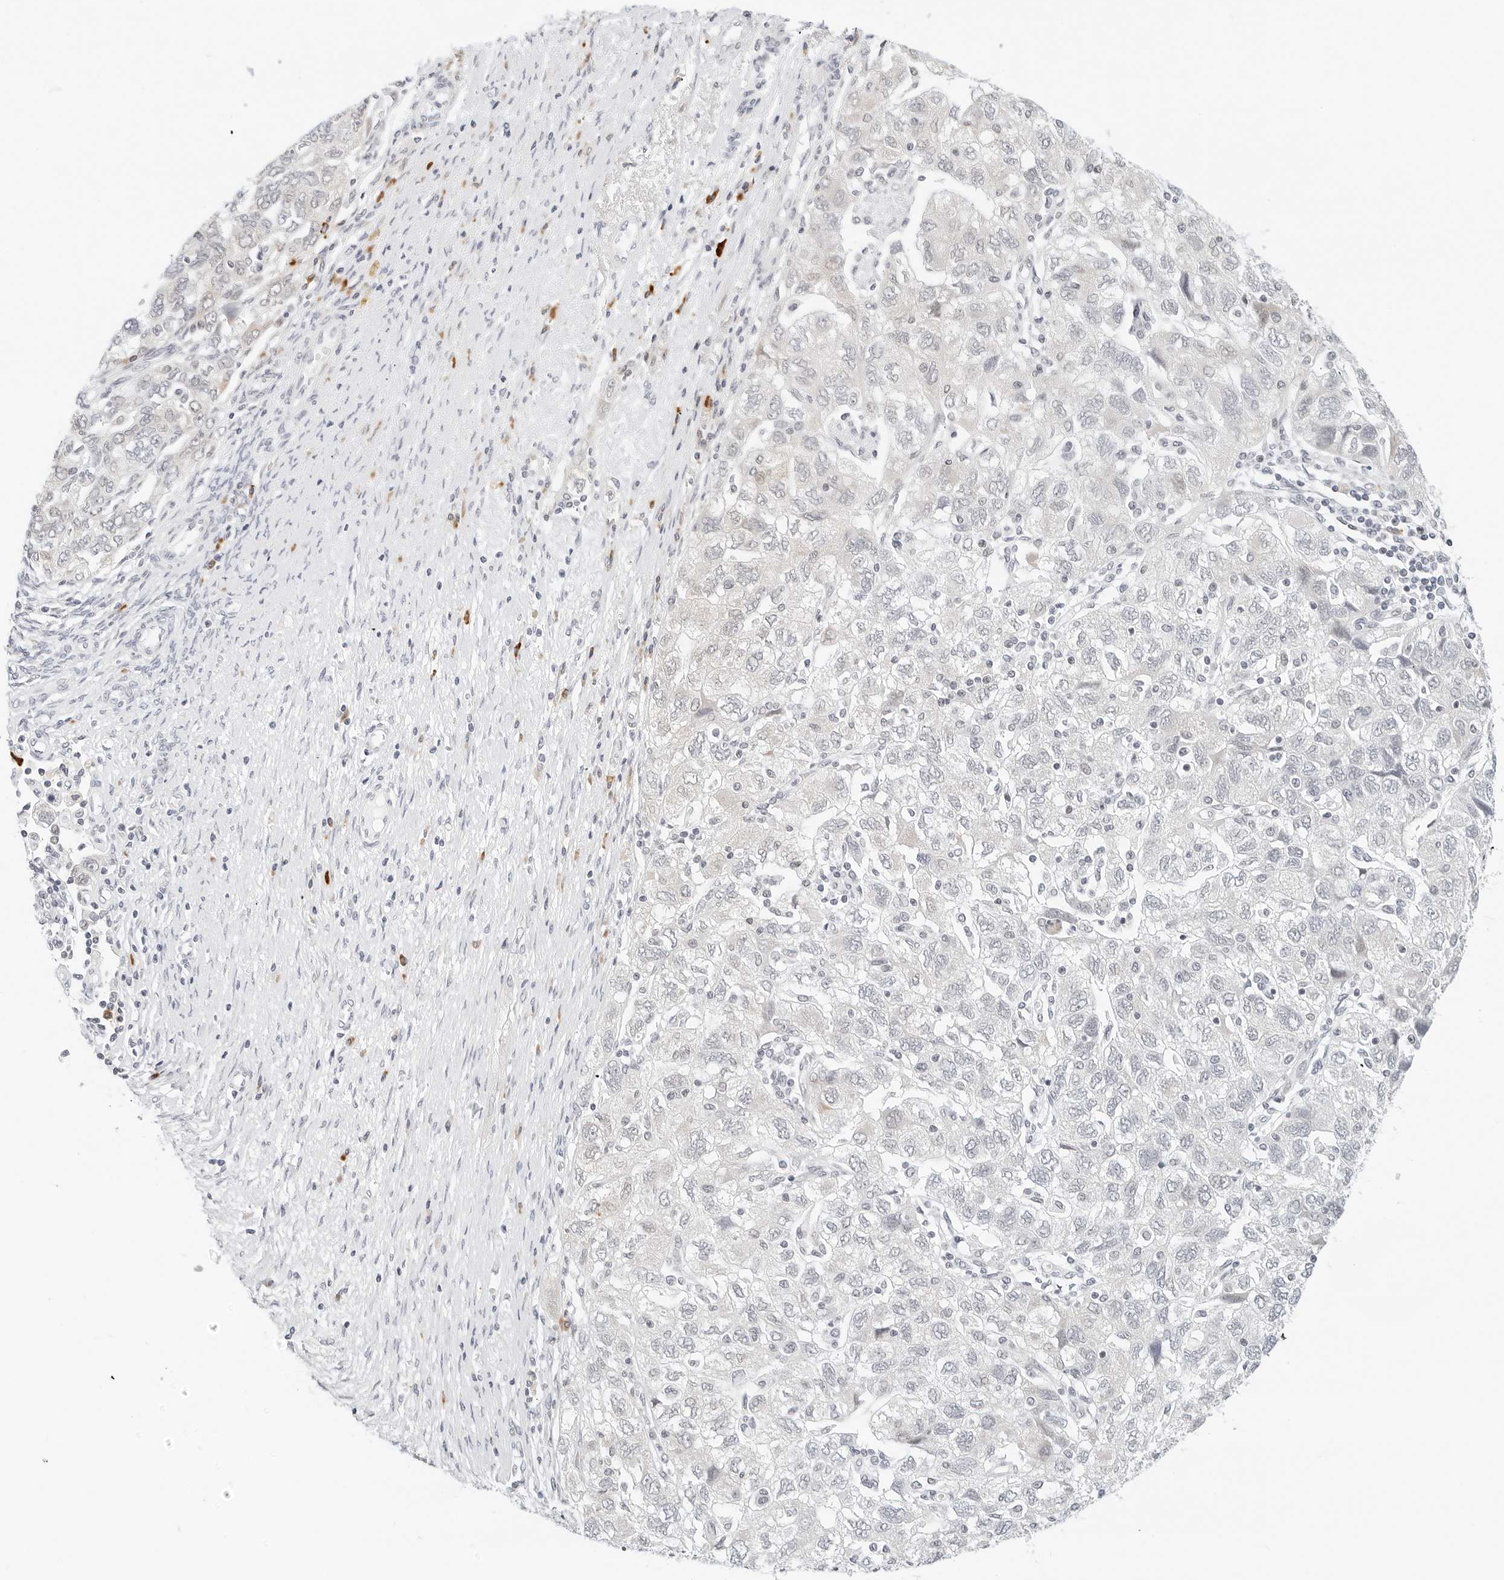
{"staining": {"intensity": "negative", "quantity": "none", "location": "none"}, "tissue": "ovarian cancer", "cell_type": "Tumor cells", "image_type": "cancer", "snomed": [{"axis": "morphology", "description": "Carcinoma, NOS"}, {"axis": "morphology", "description": "Cystadenocarcinoma, serous, NOS"}, {"axis": "topography", "description": "Ovary"}], "caption": "Tumor cells show no significant positivity in serous cystadenocarcinoma (ovarian).", "gene": "PARP10", "patient": {"sex": "female", "age": 69}}